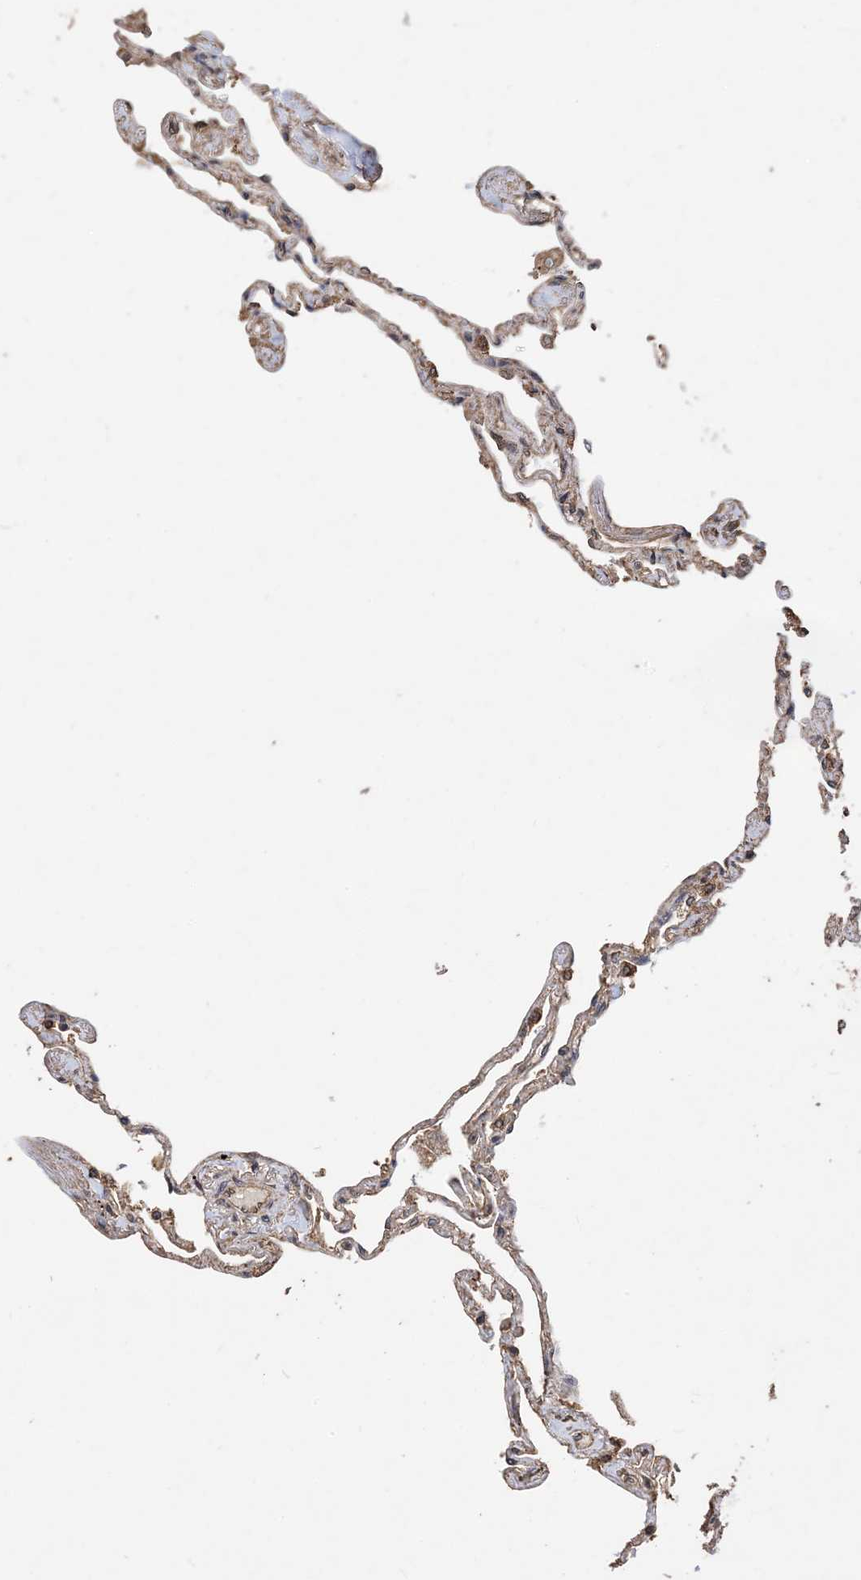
{"staining": {"intensity": "moderate", "quantity": "25%-75%", "location": "cytoplasmic/membranous"}, "tissue": "lung", "cell_type": "Alveolar cells", "image_type": "normal", "snomed": [{"axis": "morphology", "description": "Normal tissue, NOS"}, {"axis": "topography", "description": "Lung"}], "caption": "This image demonstrates immunohistochemistry (IHC) staining of normal human lung, with medium moderate cytoplasmic/membranous staining in approximately 25%-75% of alveolar cells.", "gene": "ZKSCAN5", "patient": {"sex": "female", "age": 67}}